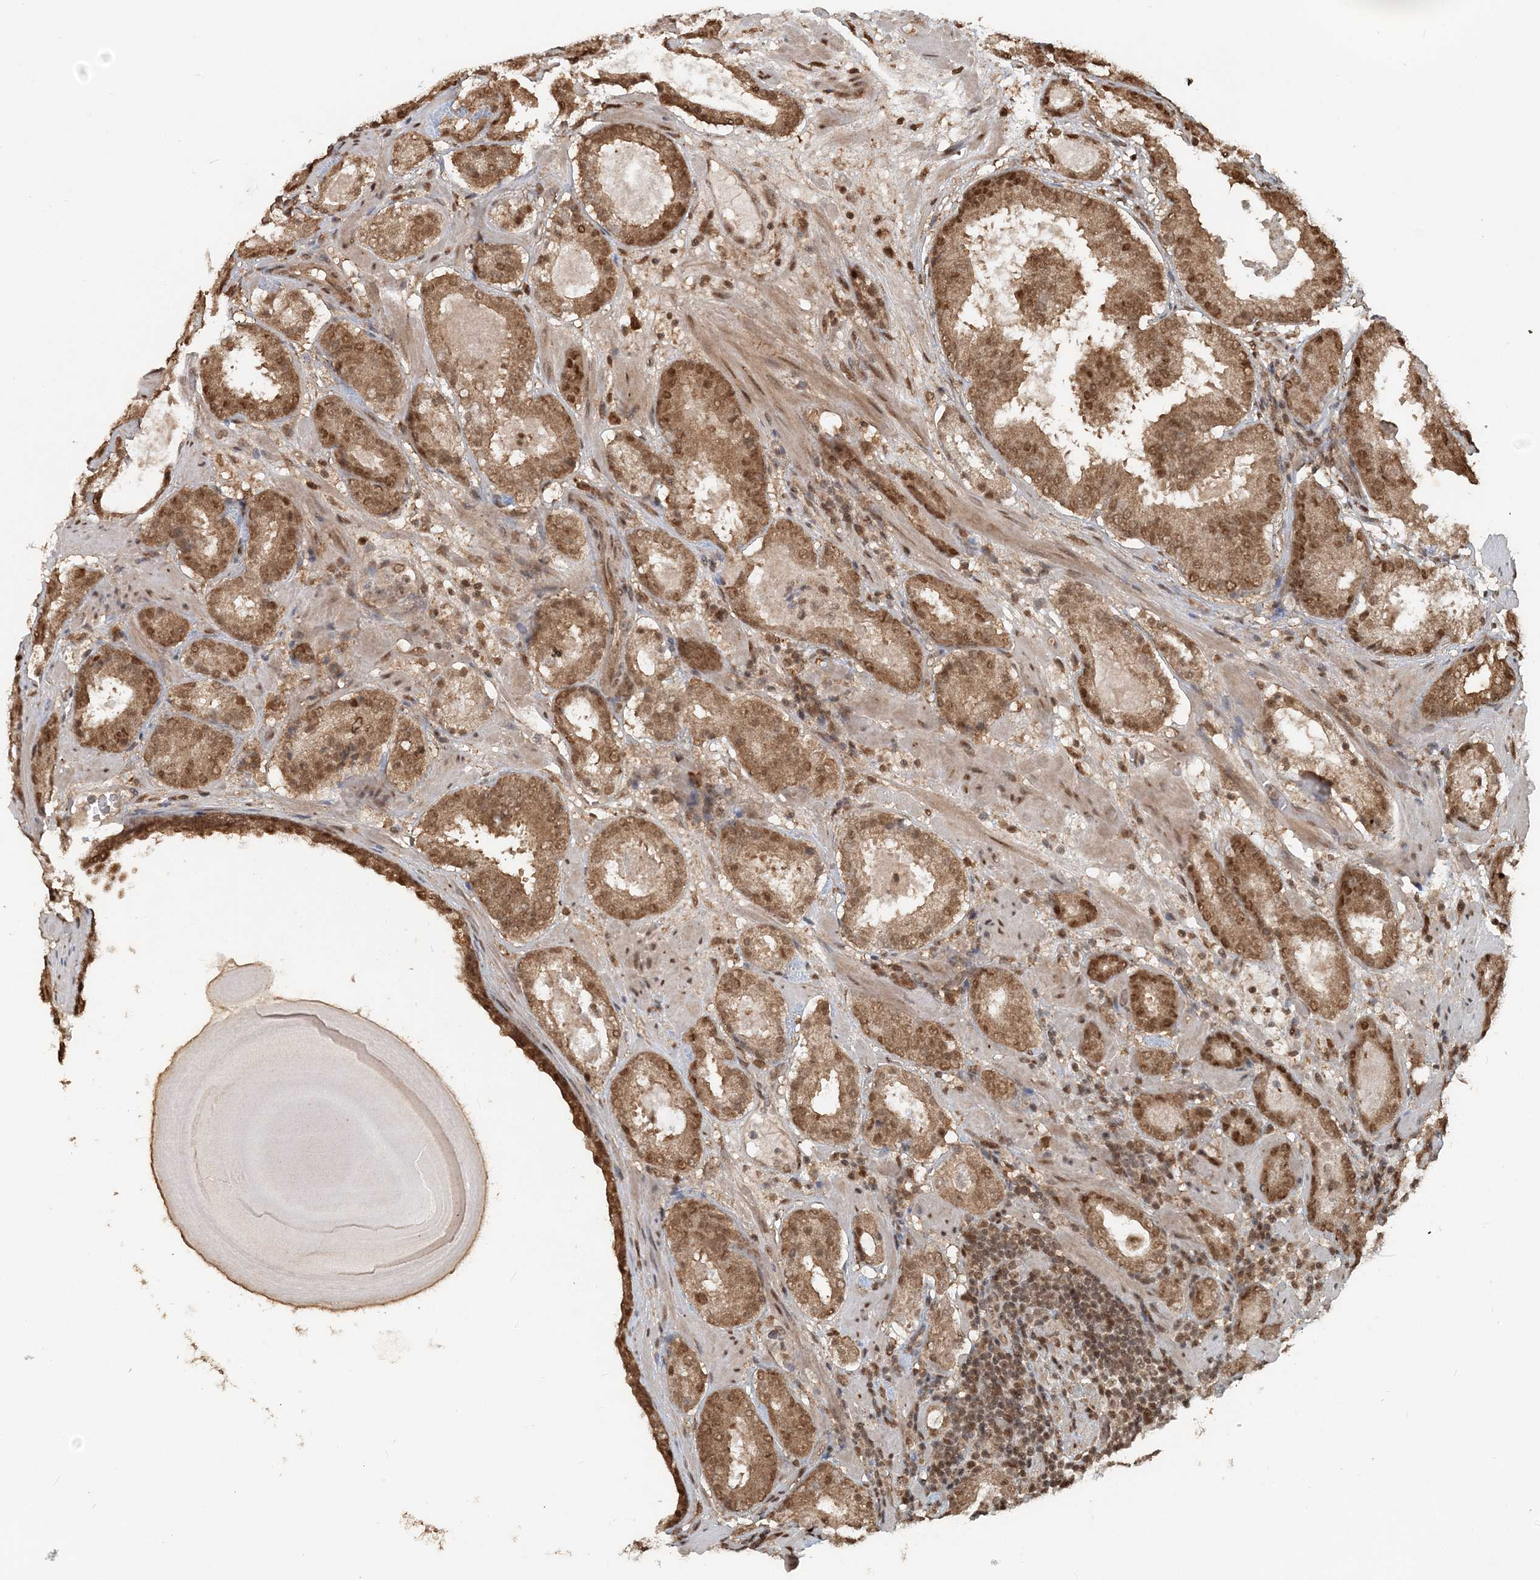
{"staining": {"intensity": "moderate", "quantity": ">75%", "location": "cytoplasmic/membranous,nuclear"}, "tissue": "prostate cancer", "cell_type": "Tumor cells", "image_type": "cancer", "snomed": [{"axis": "morphology", "description": "Adenocarcinoma, Low grade"}, {"axis": "topography", "description": "Prostate"}], "caption": "Prostate adenocarcinoma (low-grade) was stained to show a protein in brown. There is medium levels of moderate cytoplasmic/membranous and nuclear positivity in approximately >75% of tumor cells.", "gene": "ARHGAP35", "patient": {"sex": "male", "age": 69}}